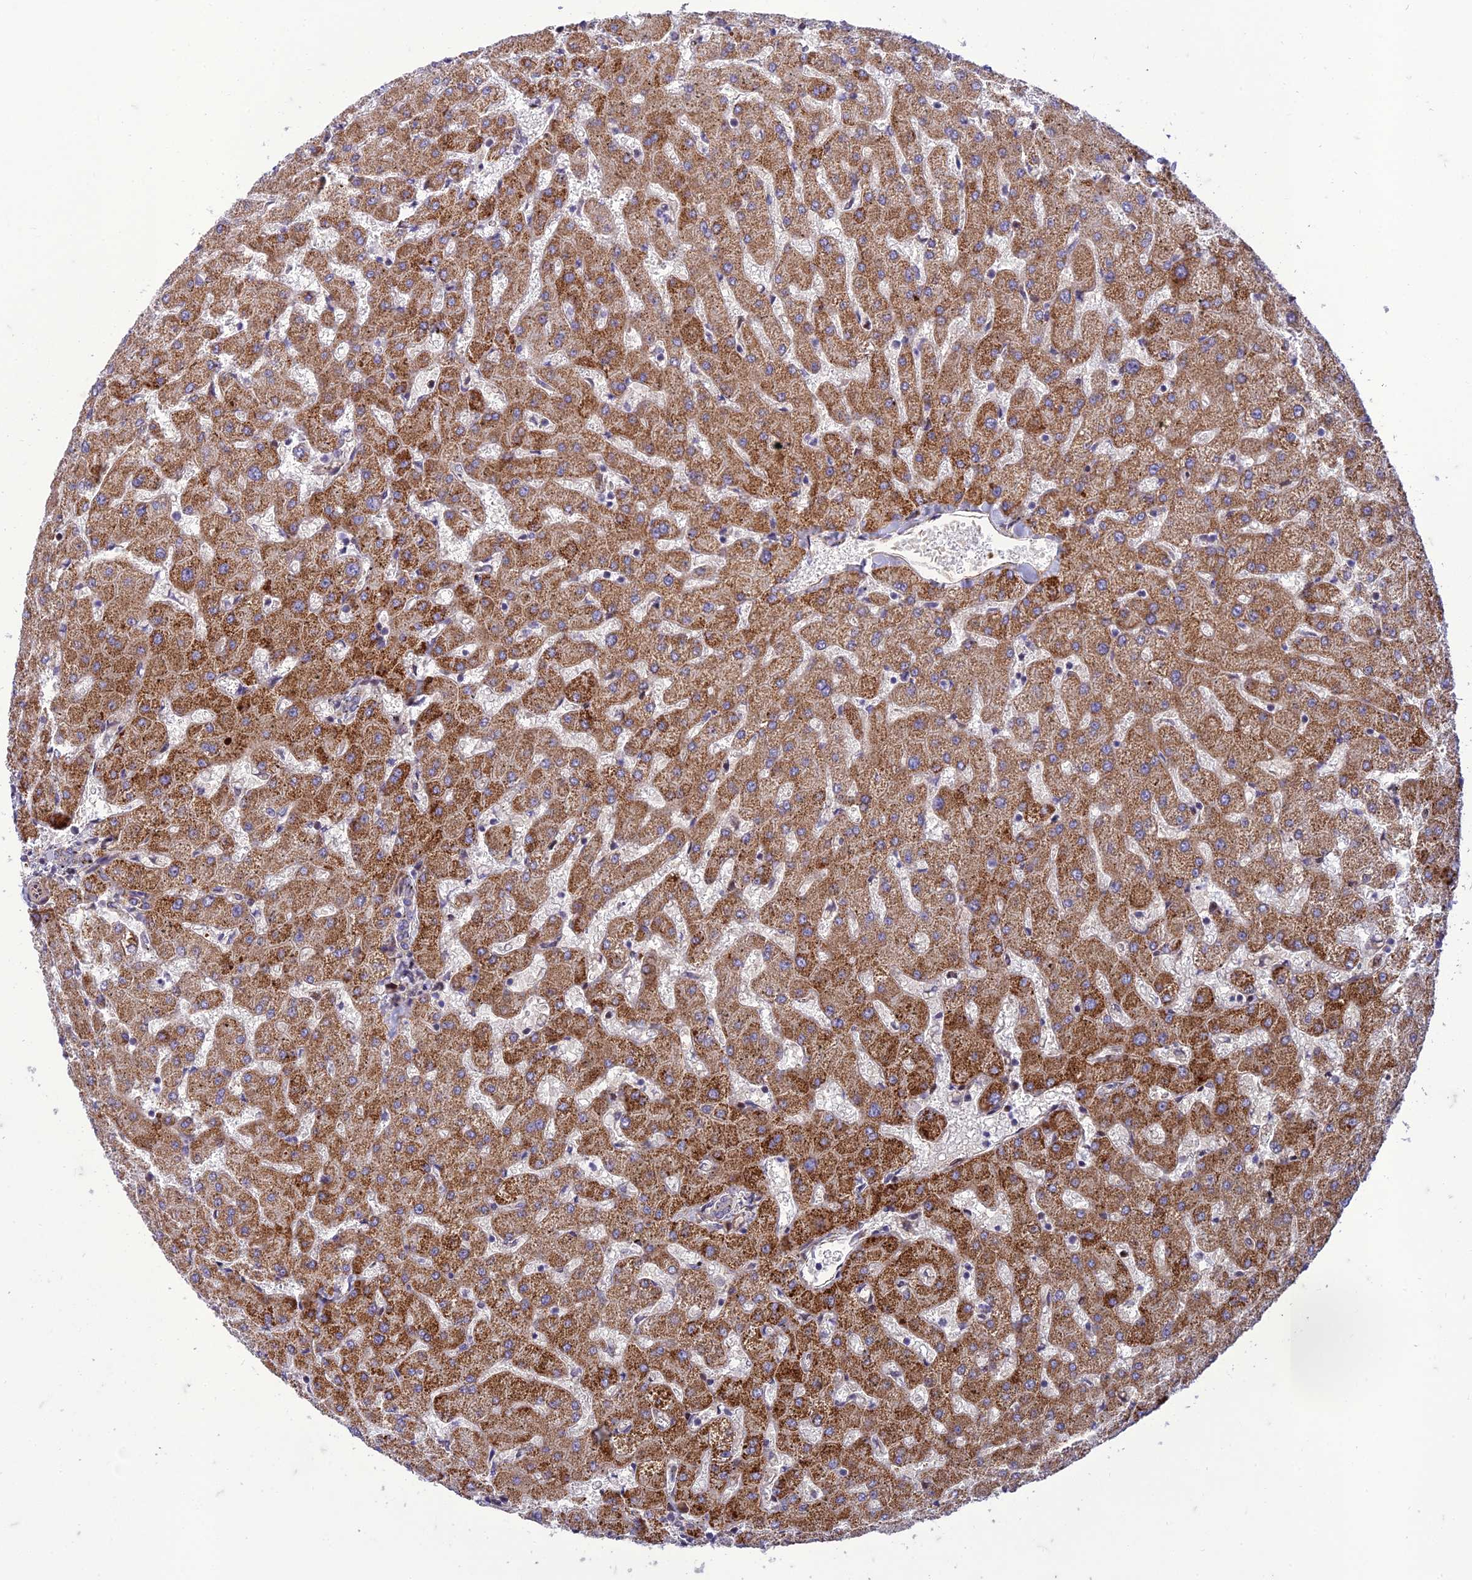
{"staining": {"intensity": "negative", "quantity": "none", "location": "none"}, "tissue": "liver", "cell_type": "Cholangiocytes", "image_type": "normal", "snomed": [{"axis": "morphology", "description": "Normal tissue, NOS"}, {"axis": "topography", "description": "Liver"}], "caption": "Immunohistochemical staining of normal liver displays no significant staining in cholangiocytes. (IHC, brightfield microscopy, high magnification).", "gene": "SEL1L3", "patient": {"sex": "female", "age": 63}}